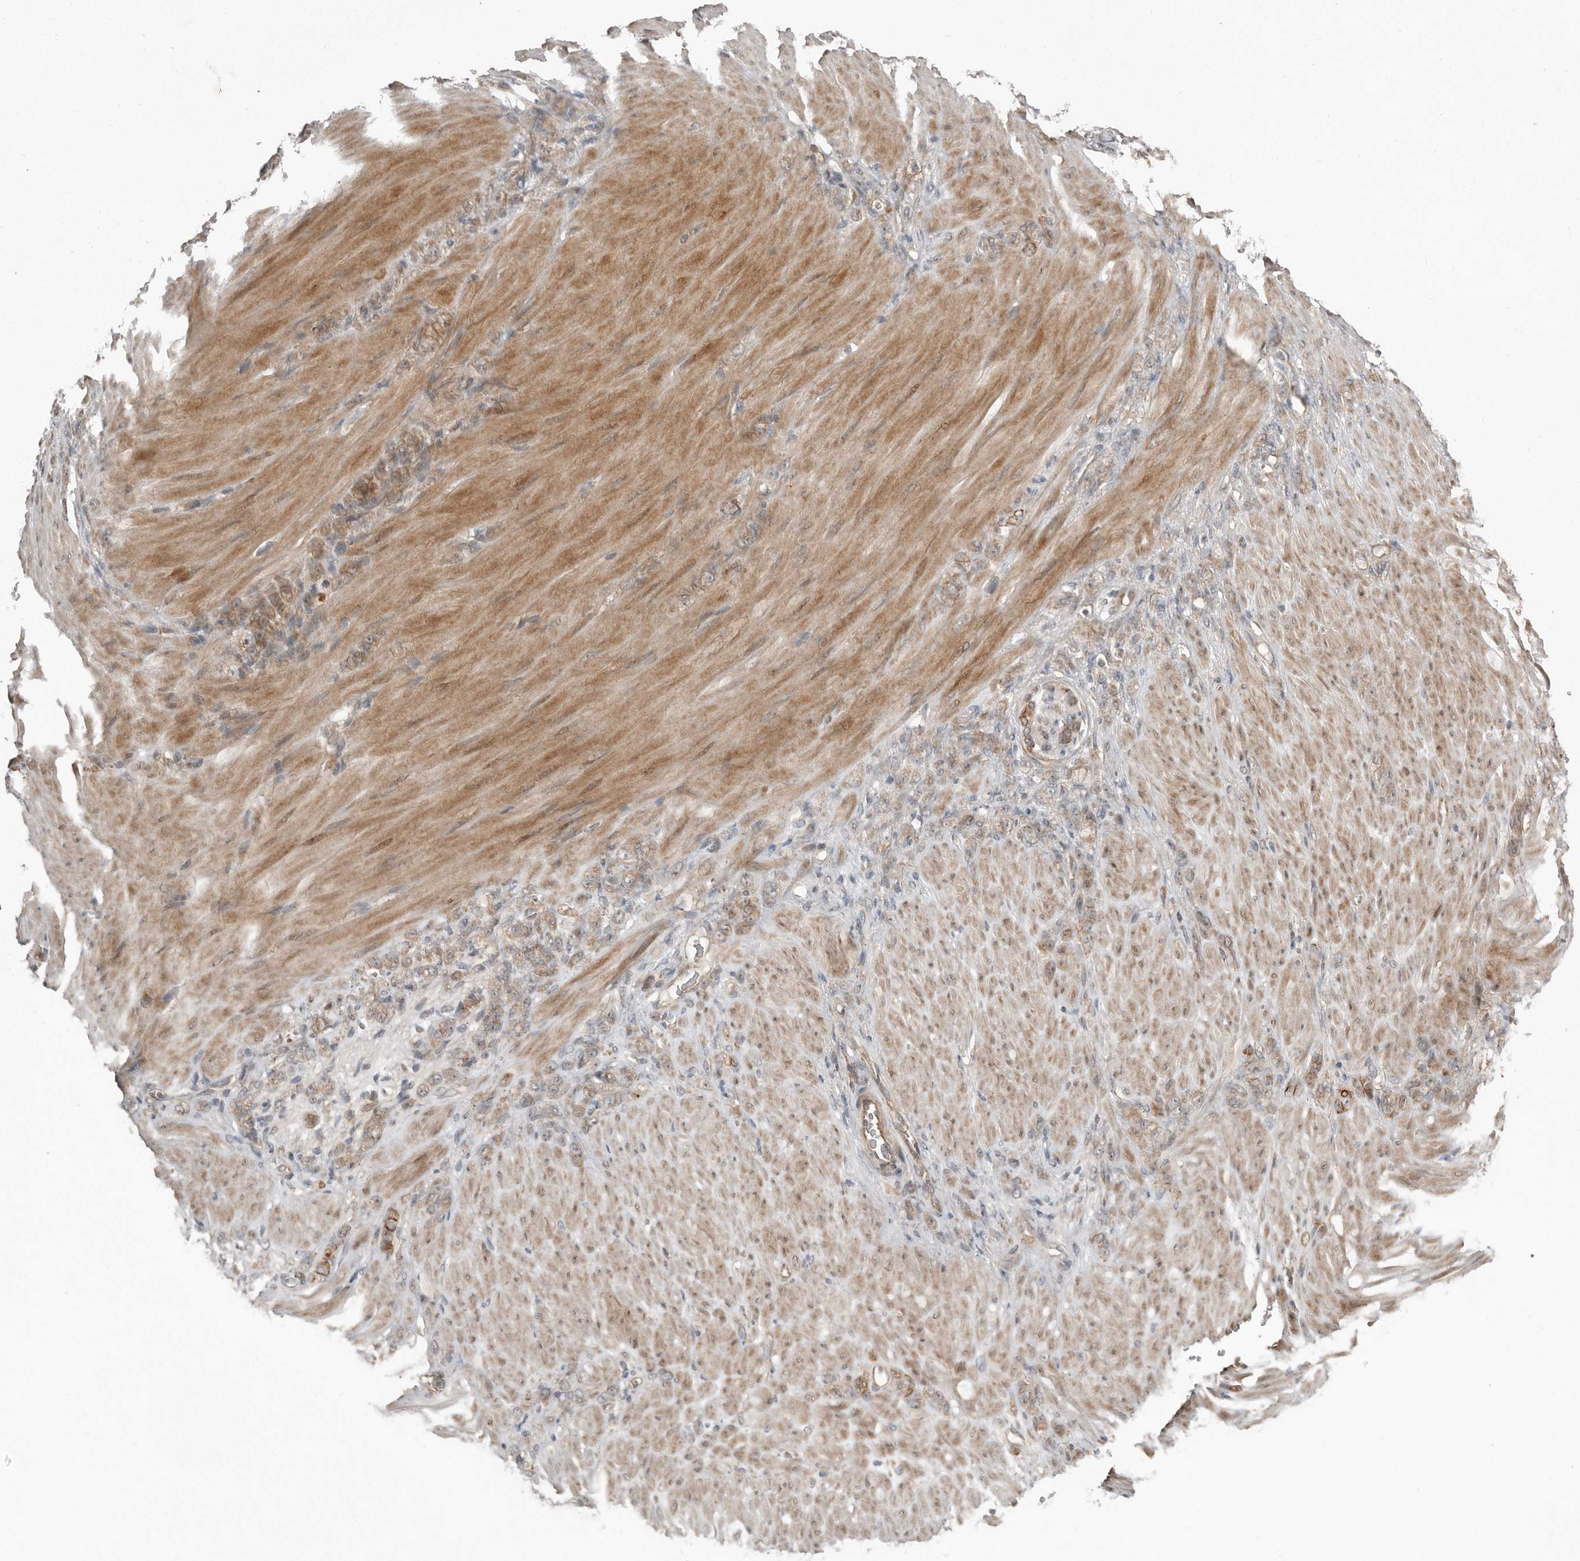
{"staining": {"intensity": "weak", "quantity": "25%-75%", "location": "cytoplasmic/membranous"}, "tissue": "stomach cancer", "cell_type": "Tumor cells", "image_type": "cancer", "snomed": [{"axis": "morphology", "description": "Normal tissue, NOS"}, {"axis": "morphology", "description": "Adenocarcinoma, NOS"}, {"axis": "topography", "description": "Stomach"}], "caption": "Immunohistochemical staining of human adenocarcinoma (stomach) exhibits low levels of weak cytoplasmic/membranous protein positivity in approximately 25%-75% of tumor cells.", "gene": "TEAD3", "patient": {"sex": "male", "age": 82}}